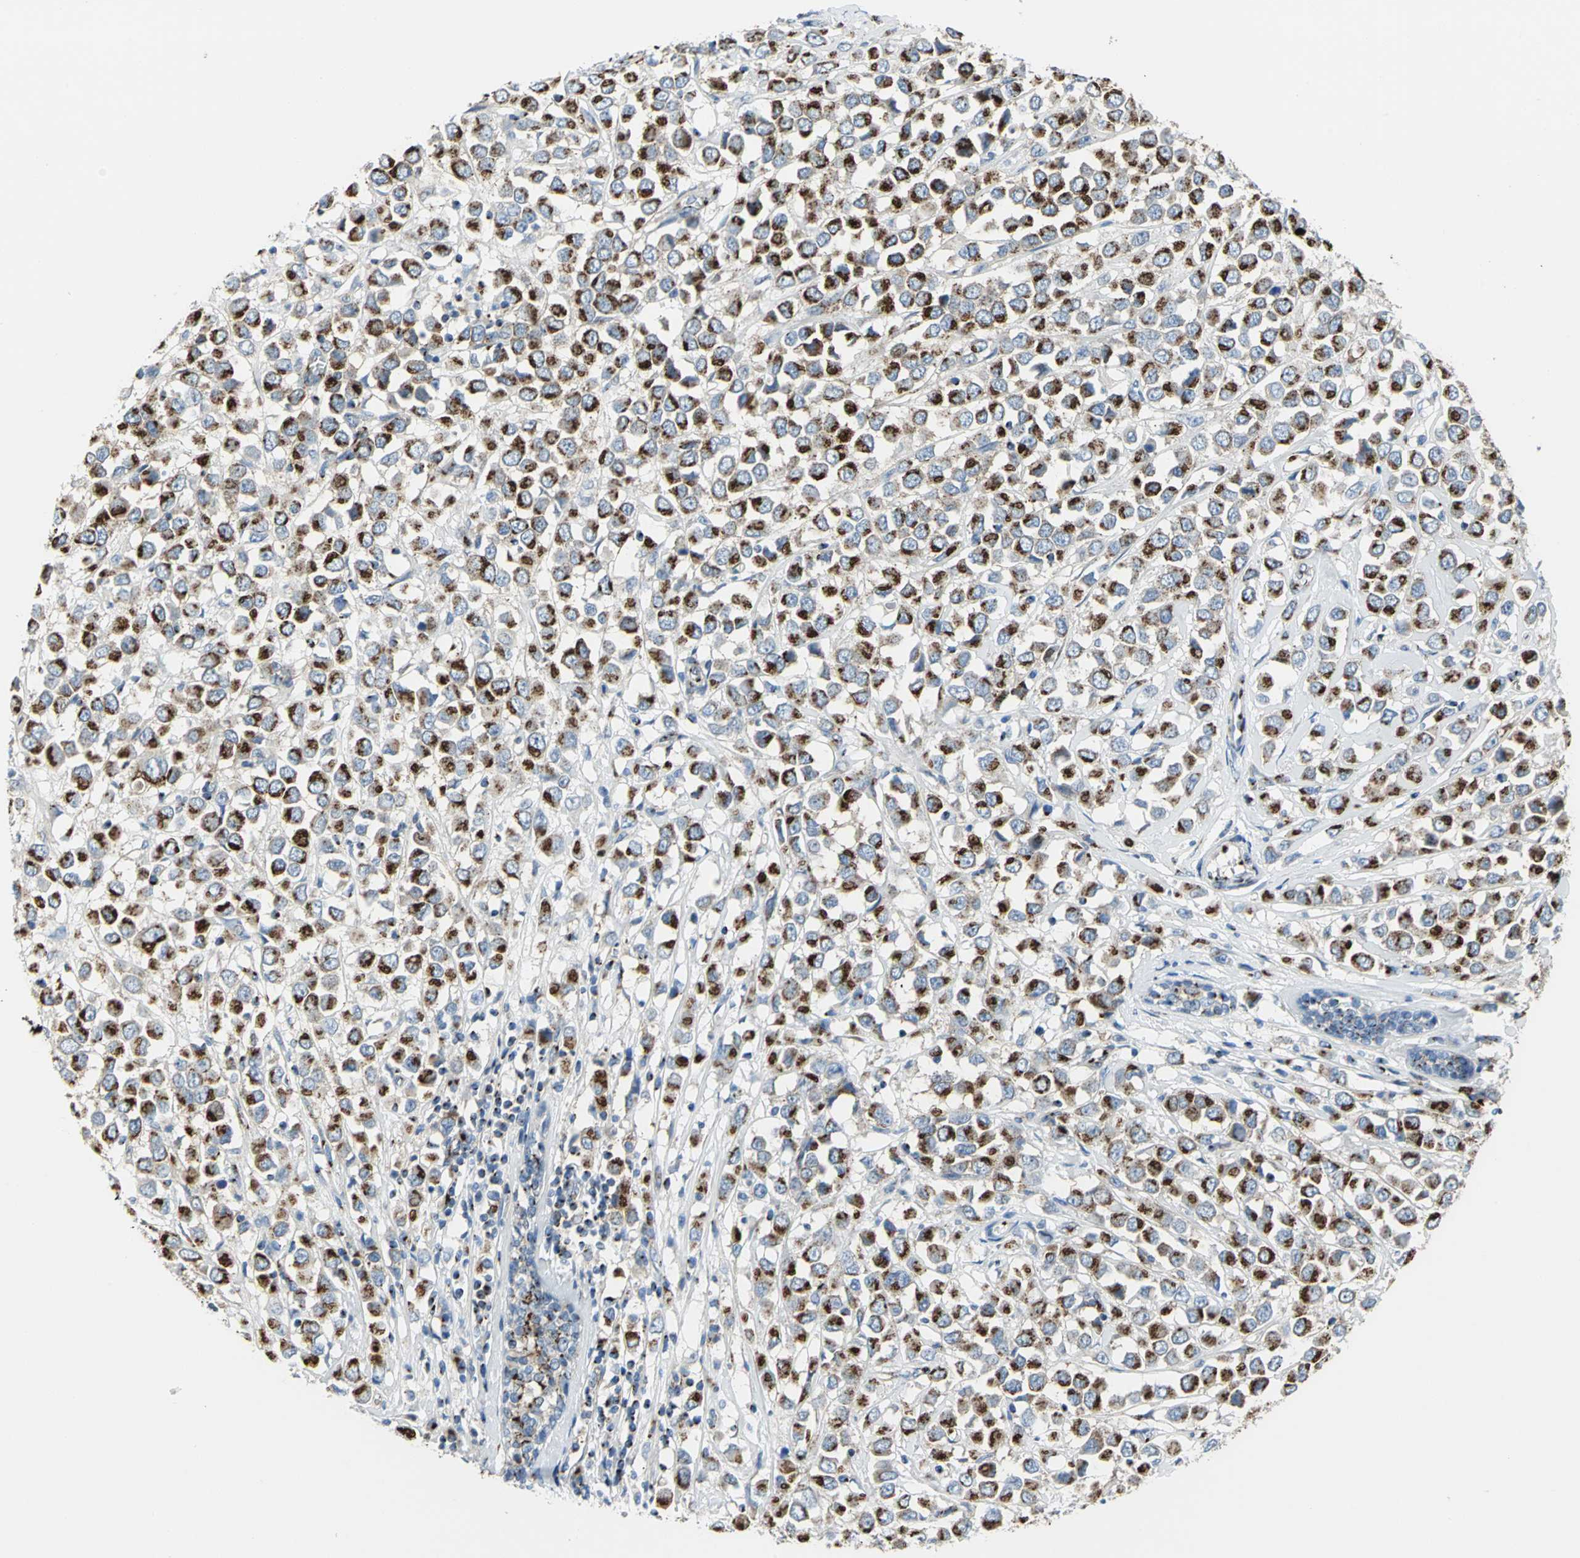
{"staining": {"intensity": "strong", "quantity": ">75%", "location": "cytoplasmic/membranous"}, "tissue": "breast cancer", "cell_type": "Tumor cells", "image_type": "cancer", "snomed": [{"axis": "morphology", "description": "Duct carcinoma"}, {"axis": "topography", "description": "Breast"}], "caption": "Immunohistochemical staining of breast invasive ductal carcinoma demonstrates high levels of strong cytoplasmic/membranous positivity in about >75% of tumor cells.", "gene": "GPR3", "patient": {"sex": "female", "age": 61}}